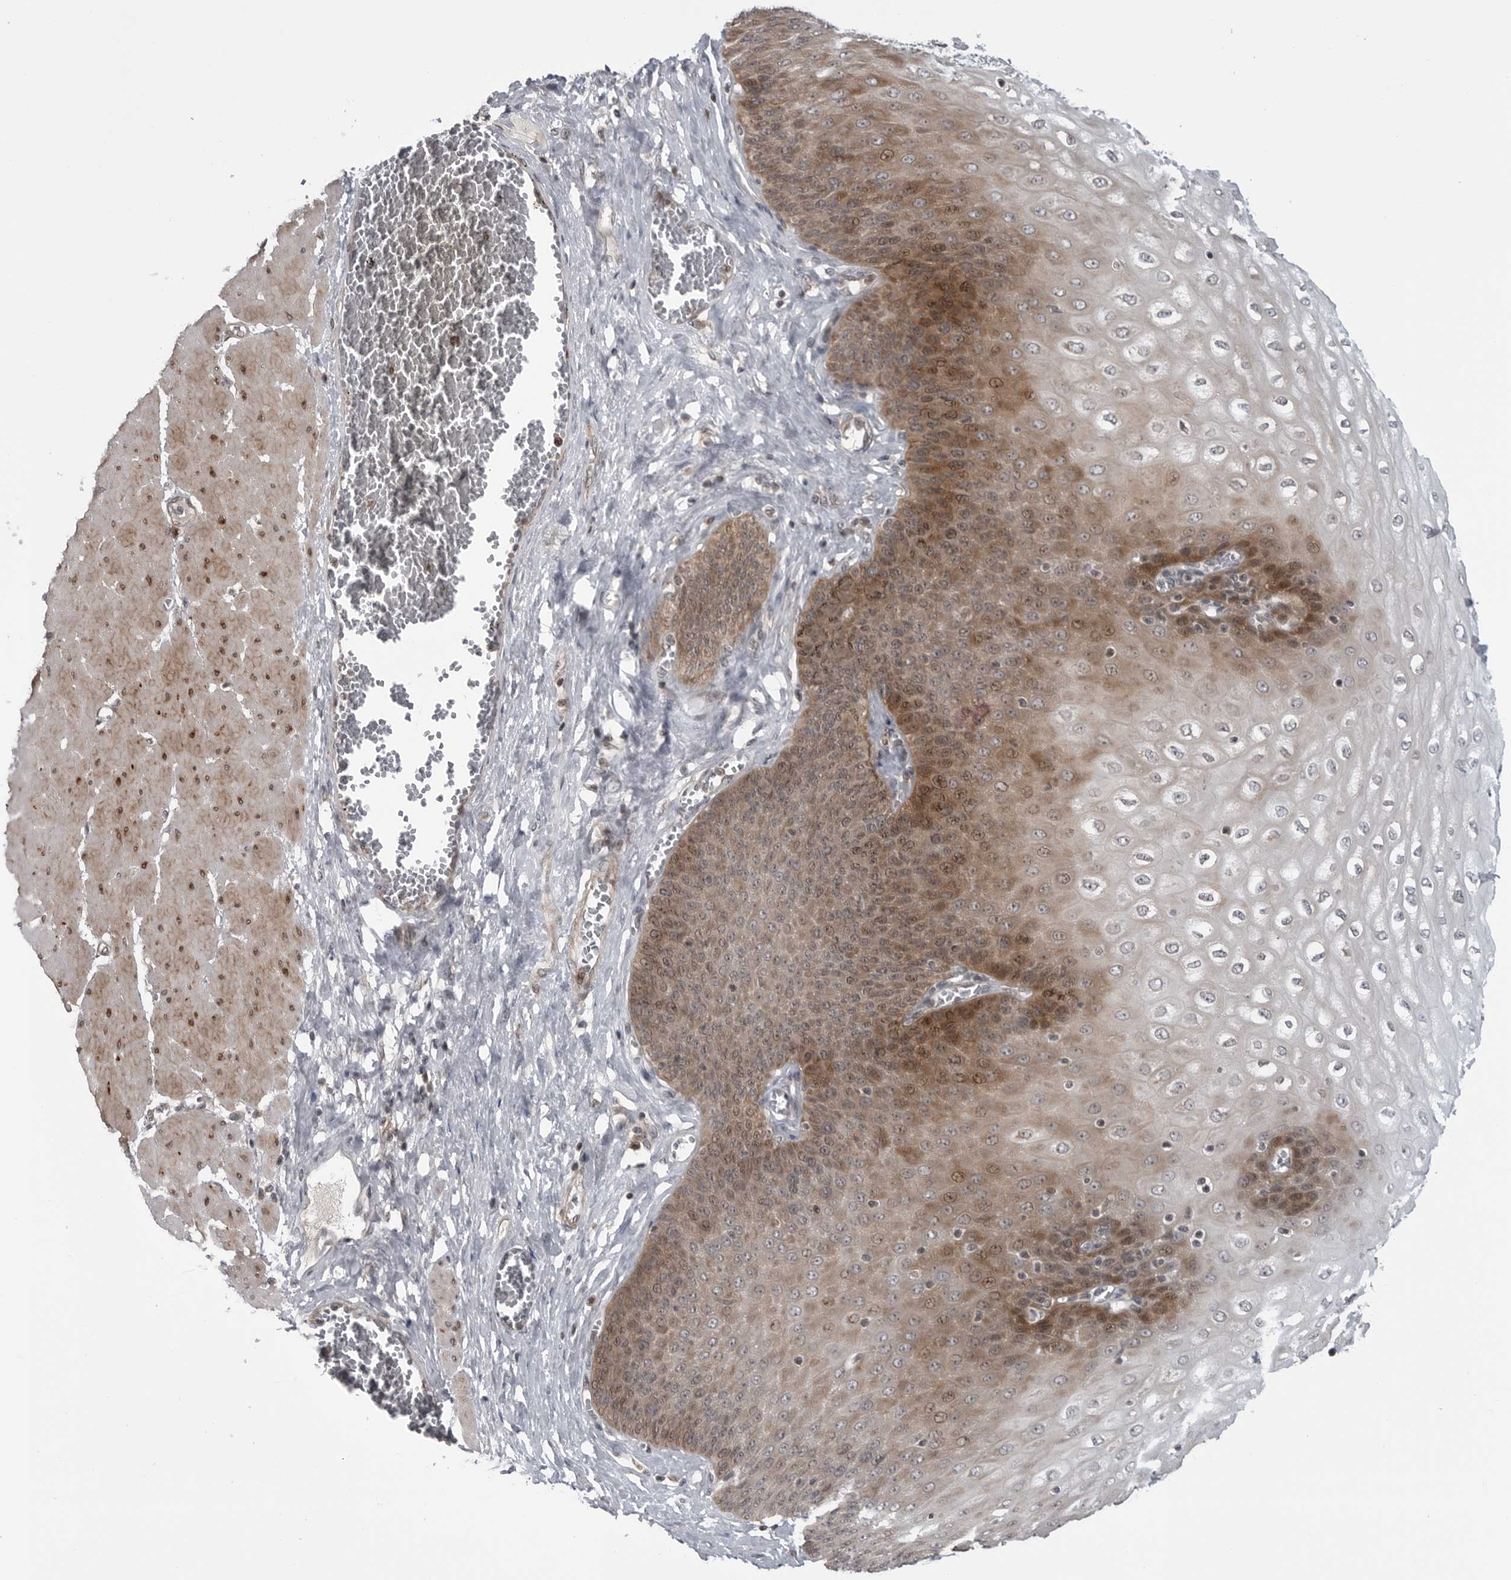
{"staining": {"intensity": "moderate", "quantity": ">75%", "location": "cytoplasmic/membranous,nuclear"}, "tissue": "esophagus", "cell_type": "Squamous epithelial cells", "image_type": "normal", "snomed": [{"axis": "morphology", "description": "Normal tissue, NOS"}, {"axis": "topography", "description": "Esophagus"}], "caption": "Brown immunohistochemical staining in unremarkable esophagus exhibits moderate cytoplasmic/membranous,nuclear expression in approximately >75% of squamous epithelial cells.", "gene": "FAAP100", "patient": {"sex": "male", "age": 60}}